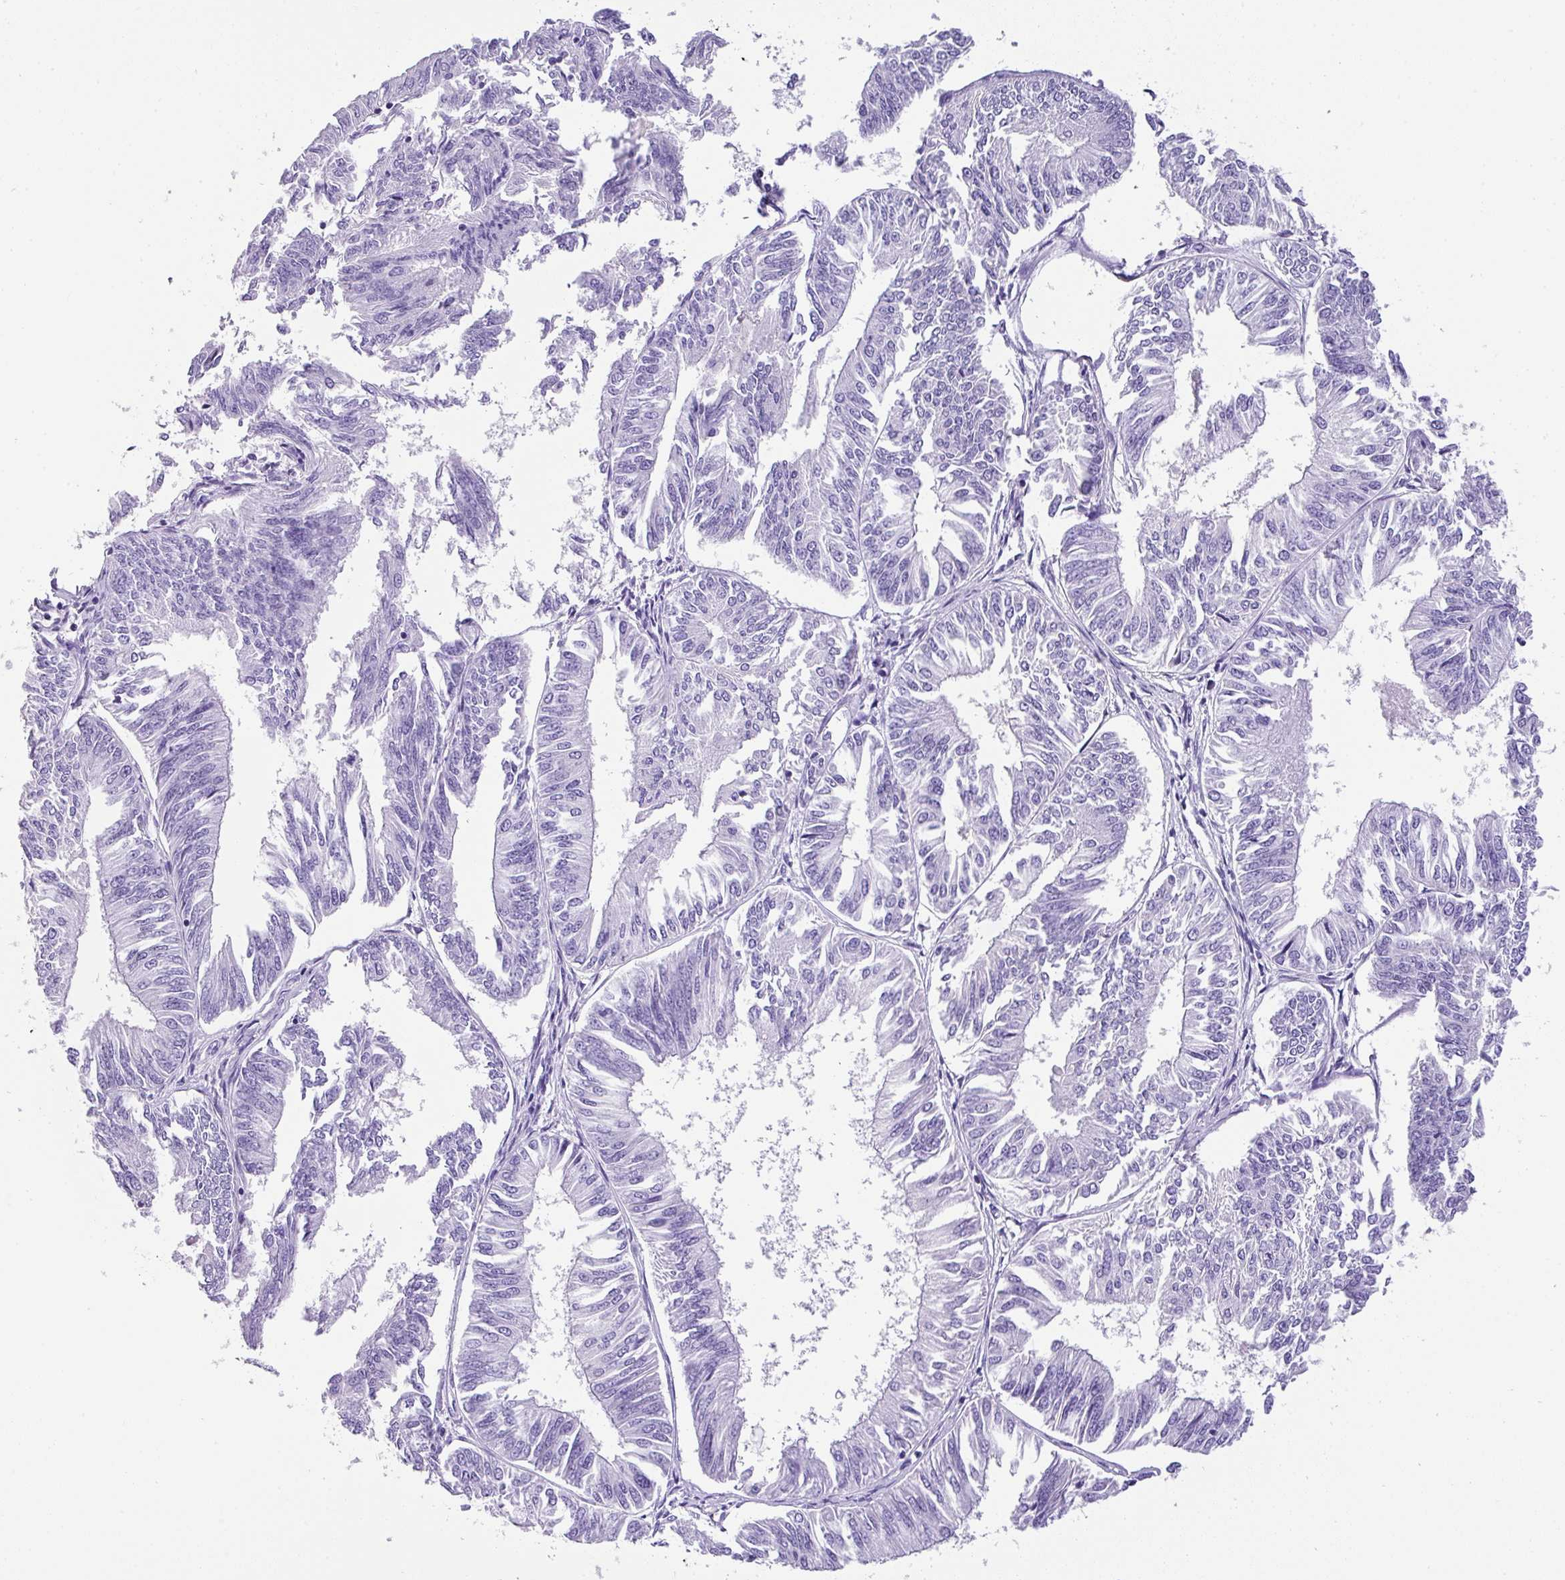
{"staining": {"intensity": "negative", "quantity": "none", "location": "none"}, "tissue": "endometrial cancer", "cell_type": "Tumor cells", "image_type": "cancer", "snomed": [{"axis": "morphology", "description": "Adenocarcinoma, NOS"}, {"axis": "topography", "description": "Endometrium"}], "caption": "IHC photomicrograph of human endometrial cancer (adenocarcinoma) stained for a protein (brown), which reveals no expression in tumor cells.", "gene": "MUC21", "patient": {"sex": "female", "age": 58}}